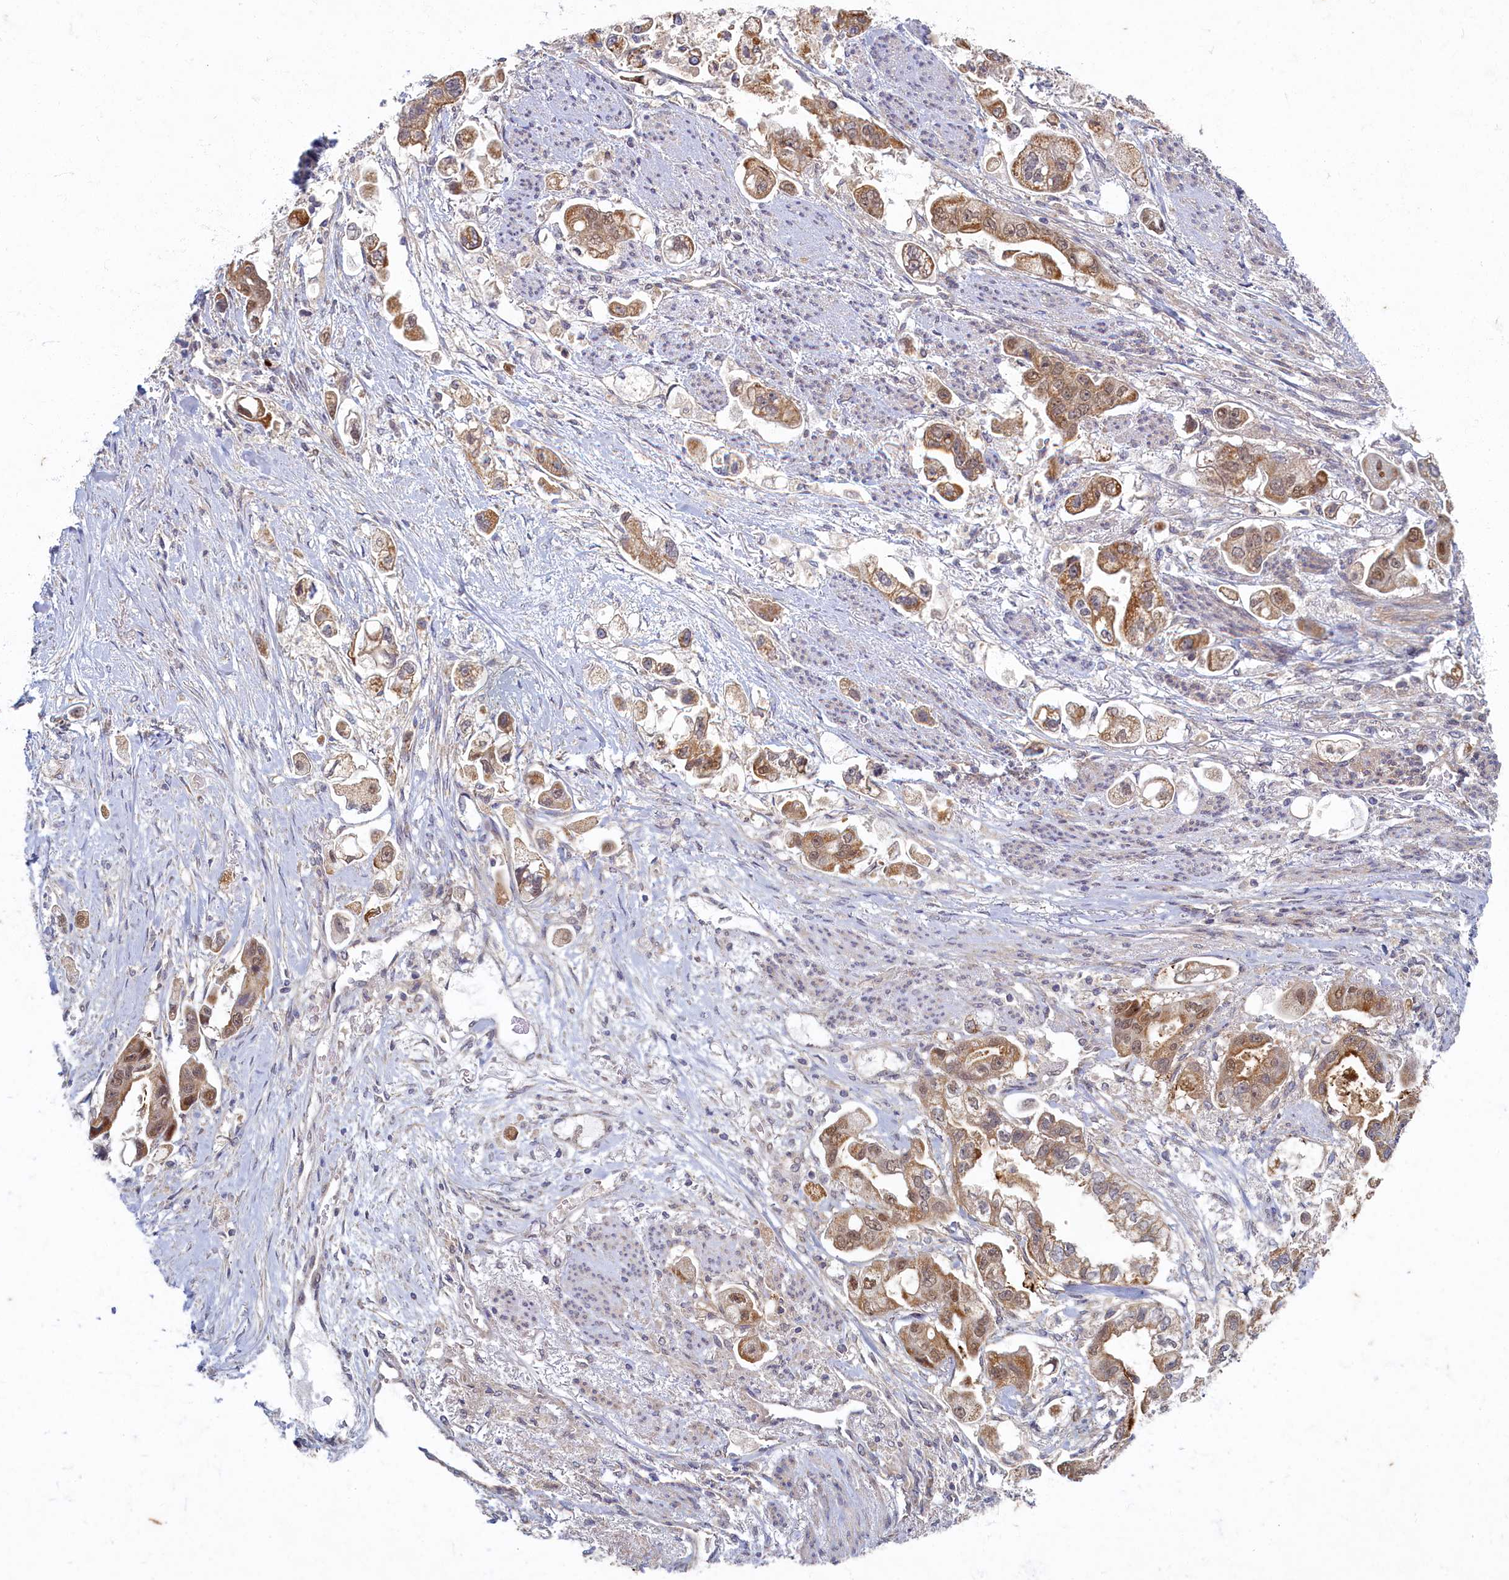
{"staining": {"intensity": "moderate", "quantity": ">75%", "location": "cytoplasmic/membranous"}, "tissue": "stomach cancer", "cell_type": "Tumor cells", "image_type": "cancer", "snomed": [{"axis": "morphology", "description": "Adenocarcinoma, NOS"}, {"axis": "topography", "description": "Stomach"}], "caption": "Immunohistochemical staining of human stomach adenocarcinoma exhibits moderate cytoplasmic/membranous protein staining in about >75% of tumor cells. (Stains: DAB in brown, nuclei in blue, Microscopy: brightfield microscopy at high magnification).", "gene": "WDR59", "patient": {"sex": "male", "age": 62}}